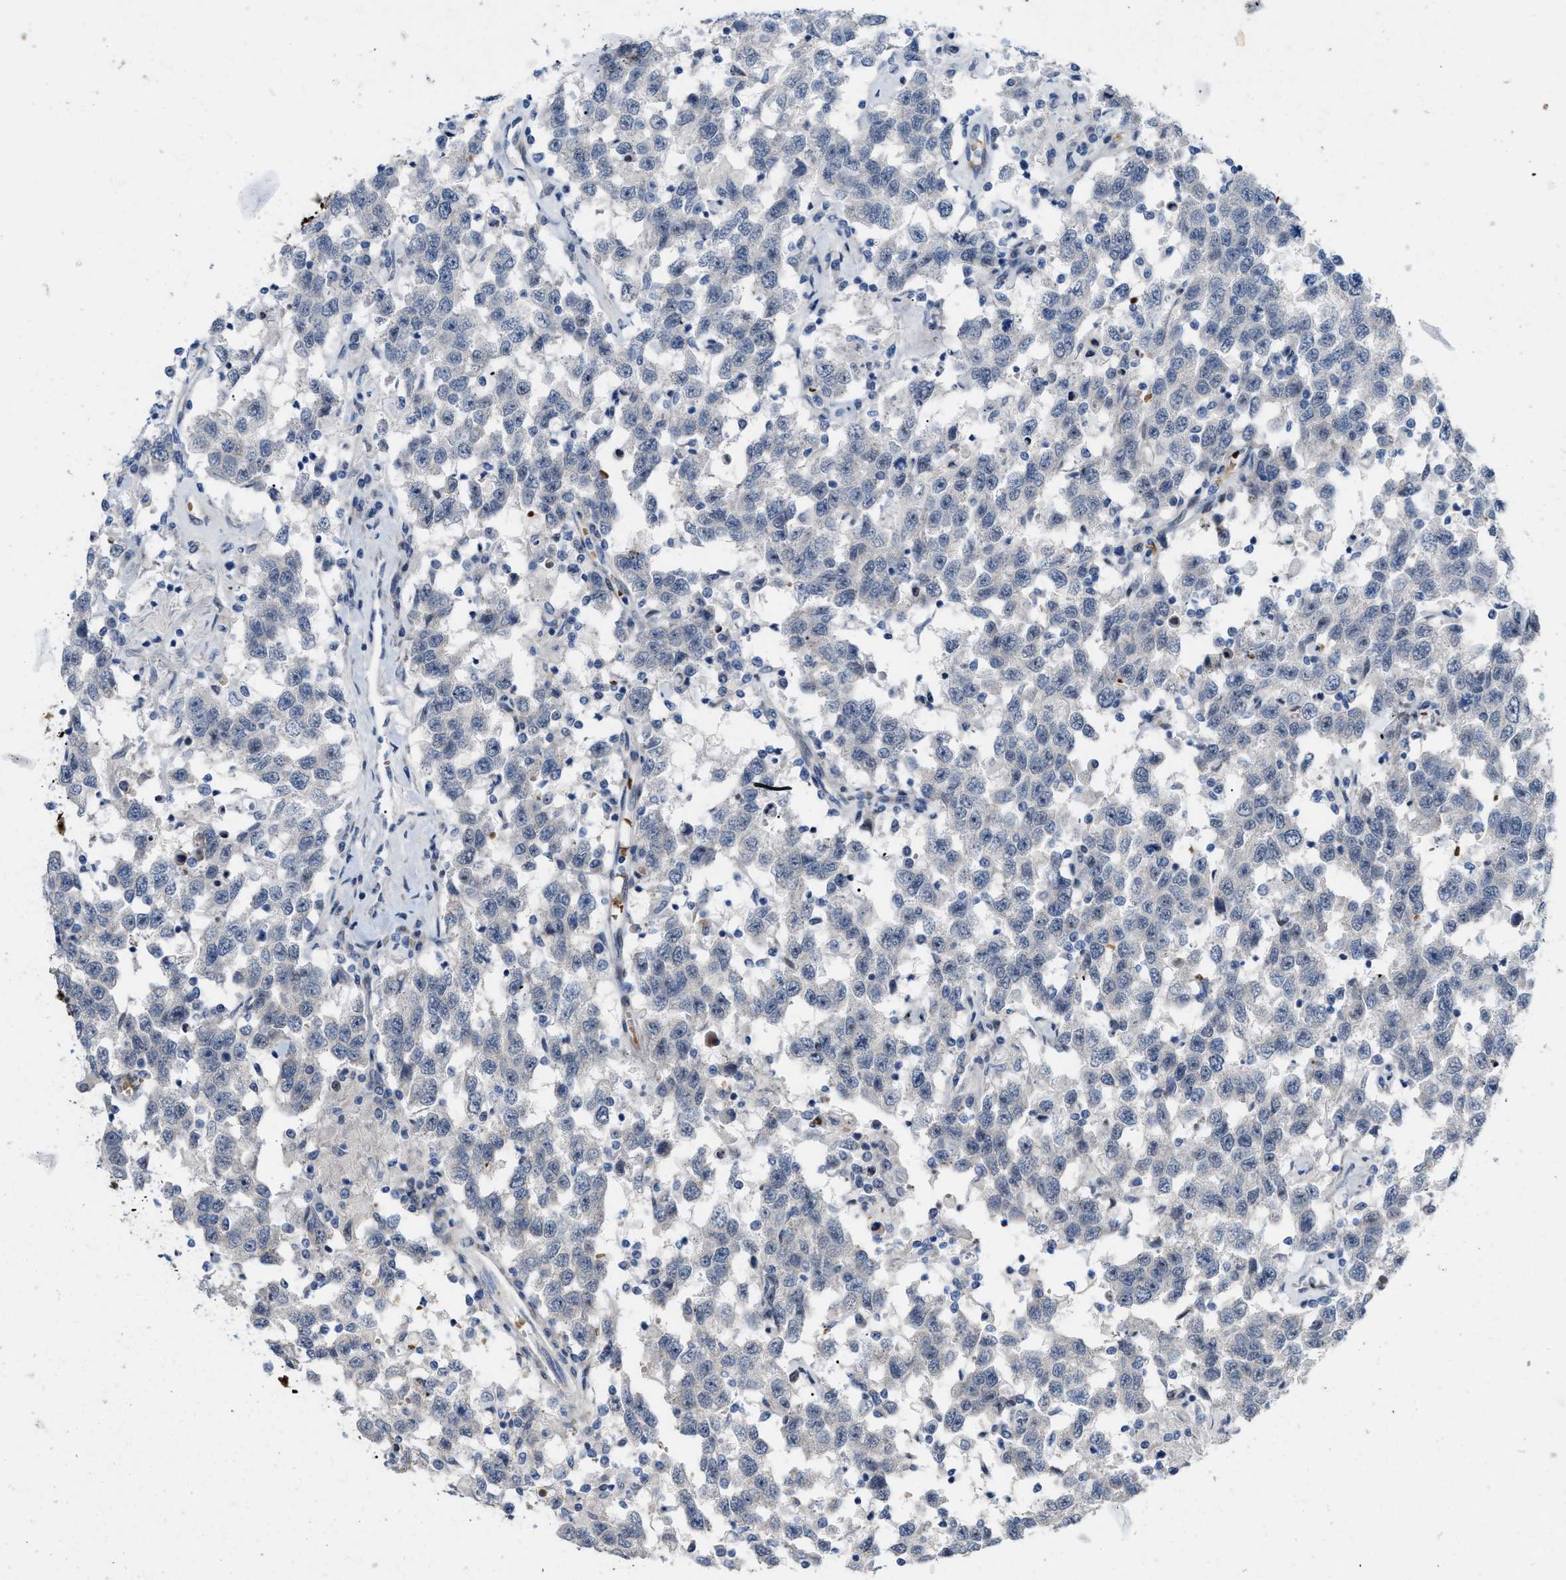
{"staining": {"intensity": "negative", "quantity": "none", "location": "none"}, "tissue": "testis cancer", "cell_type": "Tumor cells", "image_type": "cancer", "snomed": [{"axis": "morphology", "description": "Seminoma, NOS"}, {"axis": "topography", "description": "Testis"}], "caption": "Immunohistochemistry (IHC) micrograph of seminoma (testis) stained for a protein (brown), which demonstrates no positivity in tumor cells.", "gene": "POLR1F", "patient": {"sex": "male", "age": 41}}